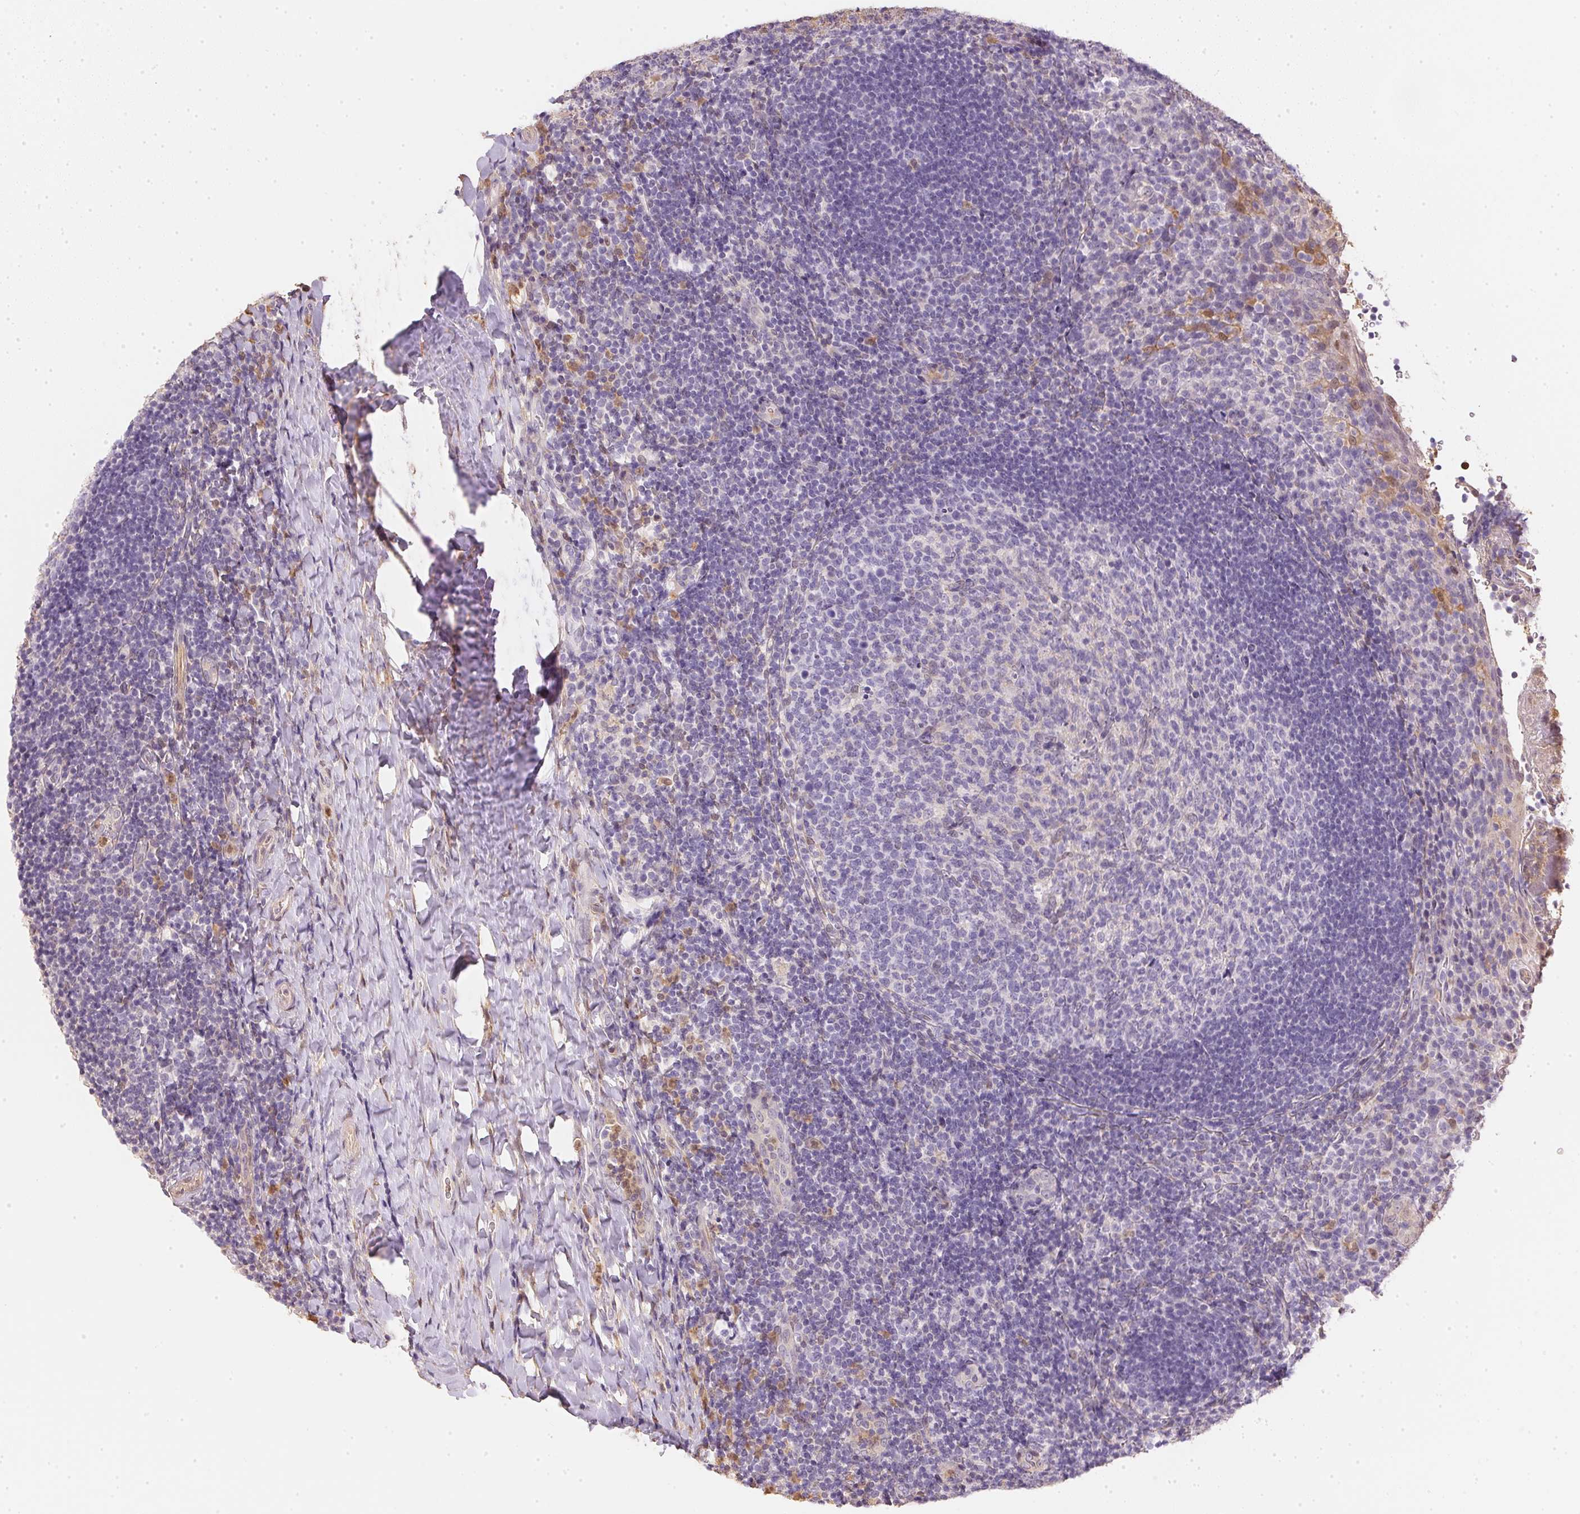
{"staining": {"intensity": "negative", "quantity": "none", "location": "none"}, "tissue": "tonsil", "cell_type": "Germinal center cells", "image_type": "normal", "snomed": [{"axis": "morphology", "description": "Normal tissue, NOS"}, {"axis": "topography", "description": "Tonsil"}], "caption": "DAB (3,3'-diaminobenzidine) immunohistochemical staining of normal tonsil reveals no significant staining in germinal center cells.", "gene": "S100A3", "patient": {"sex": "female", "age": 10}}